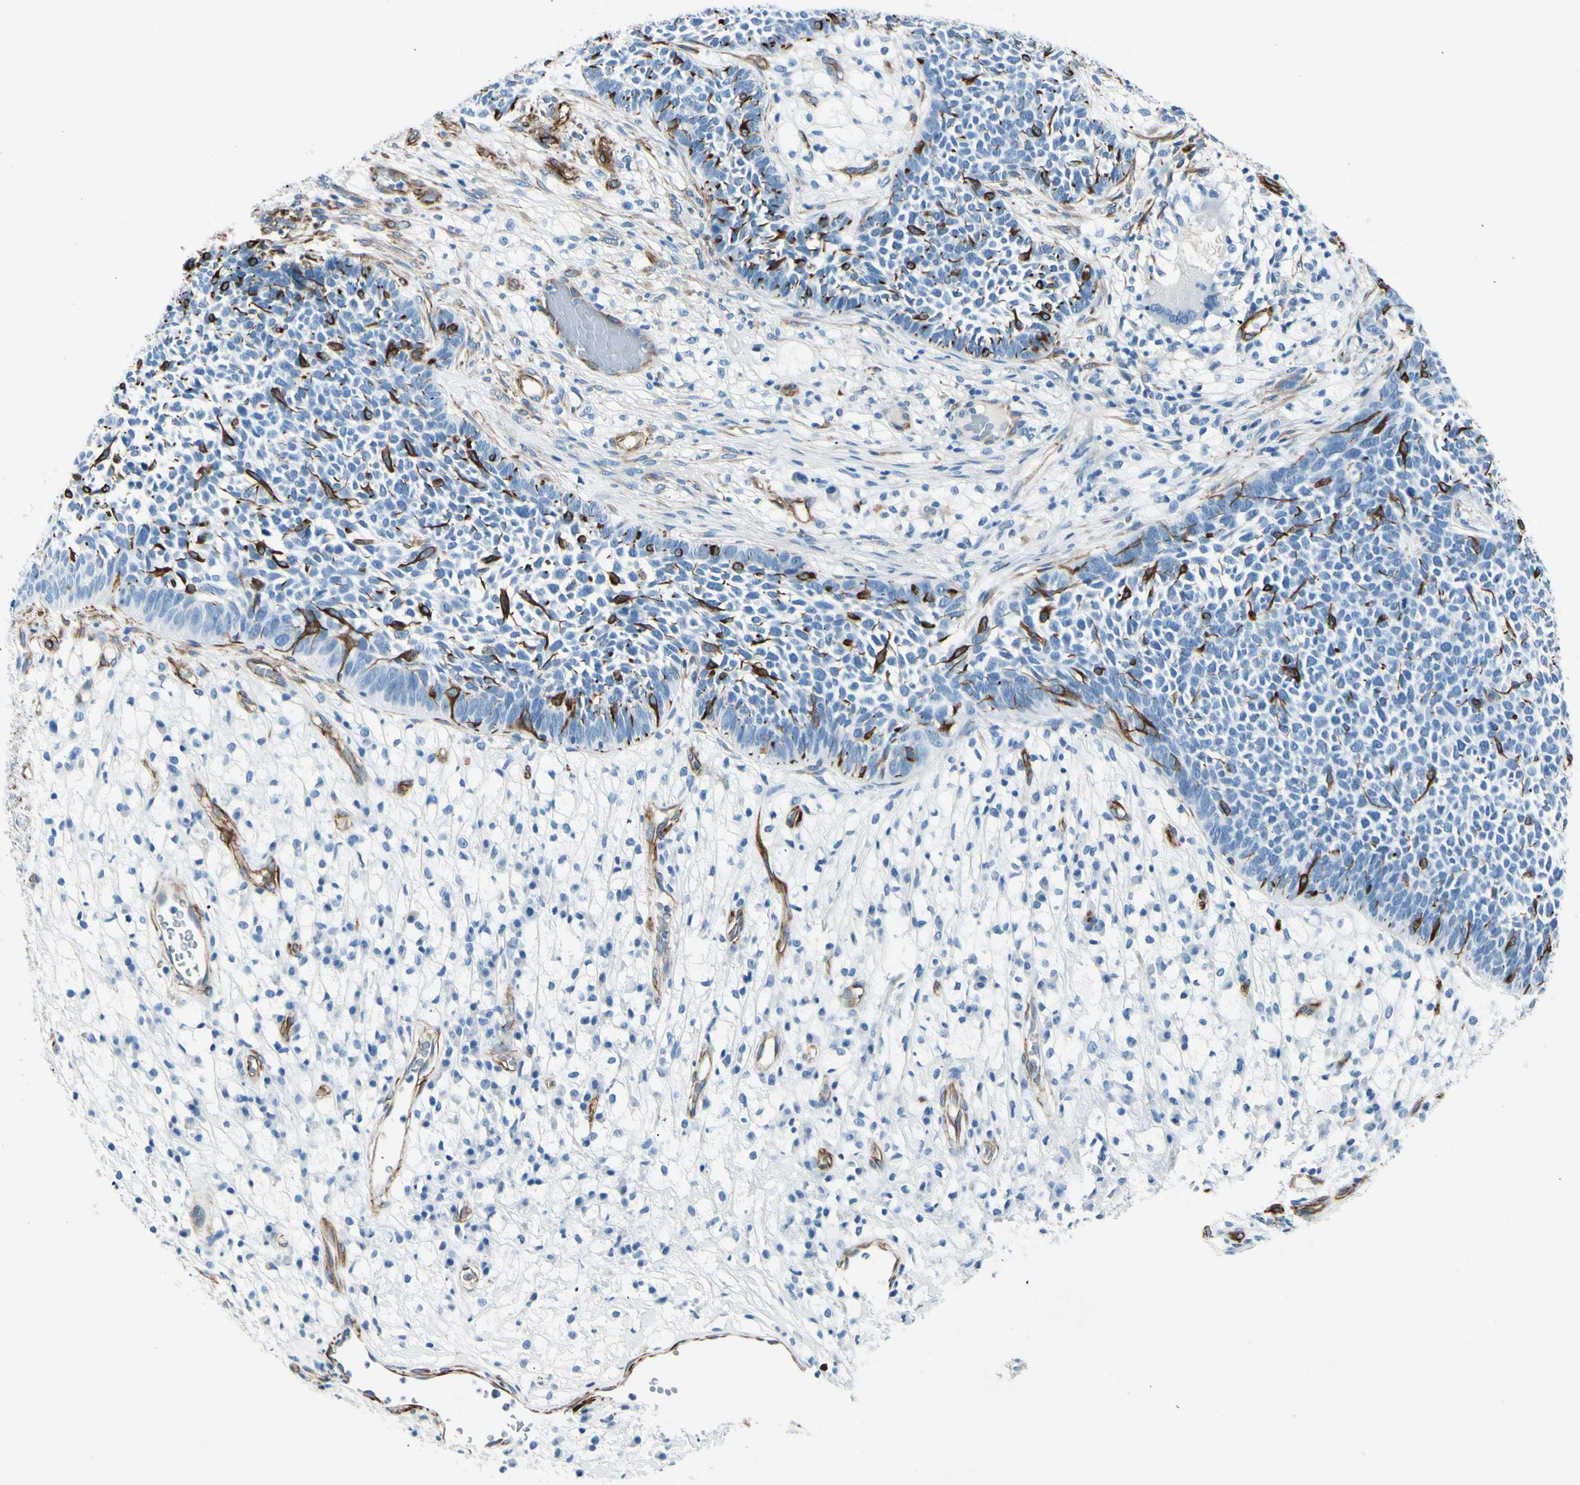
{"staining": {"intensity": "negative", "quantity": "none", "location": "none"}, "tissue": "skin cancer", "cell_type": "Tumor cells", "image_type": "cancer", "snomed": [{"axis": "morphology", "description": "Basal cell carcinoma"}, {"axis": "topography", "description": "Skin"}], "caption": "Histopathology image shows no protein expression in tumor cells of skin basal cell carcinoma tissue. (DAB (3,3'-diaminobenzidine) immunohistochemistry (IHC) with hematoxylin counter stain).", "gene": "PTH2R", "patient": {"sex": "female", "age": 84}}